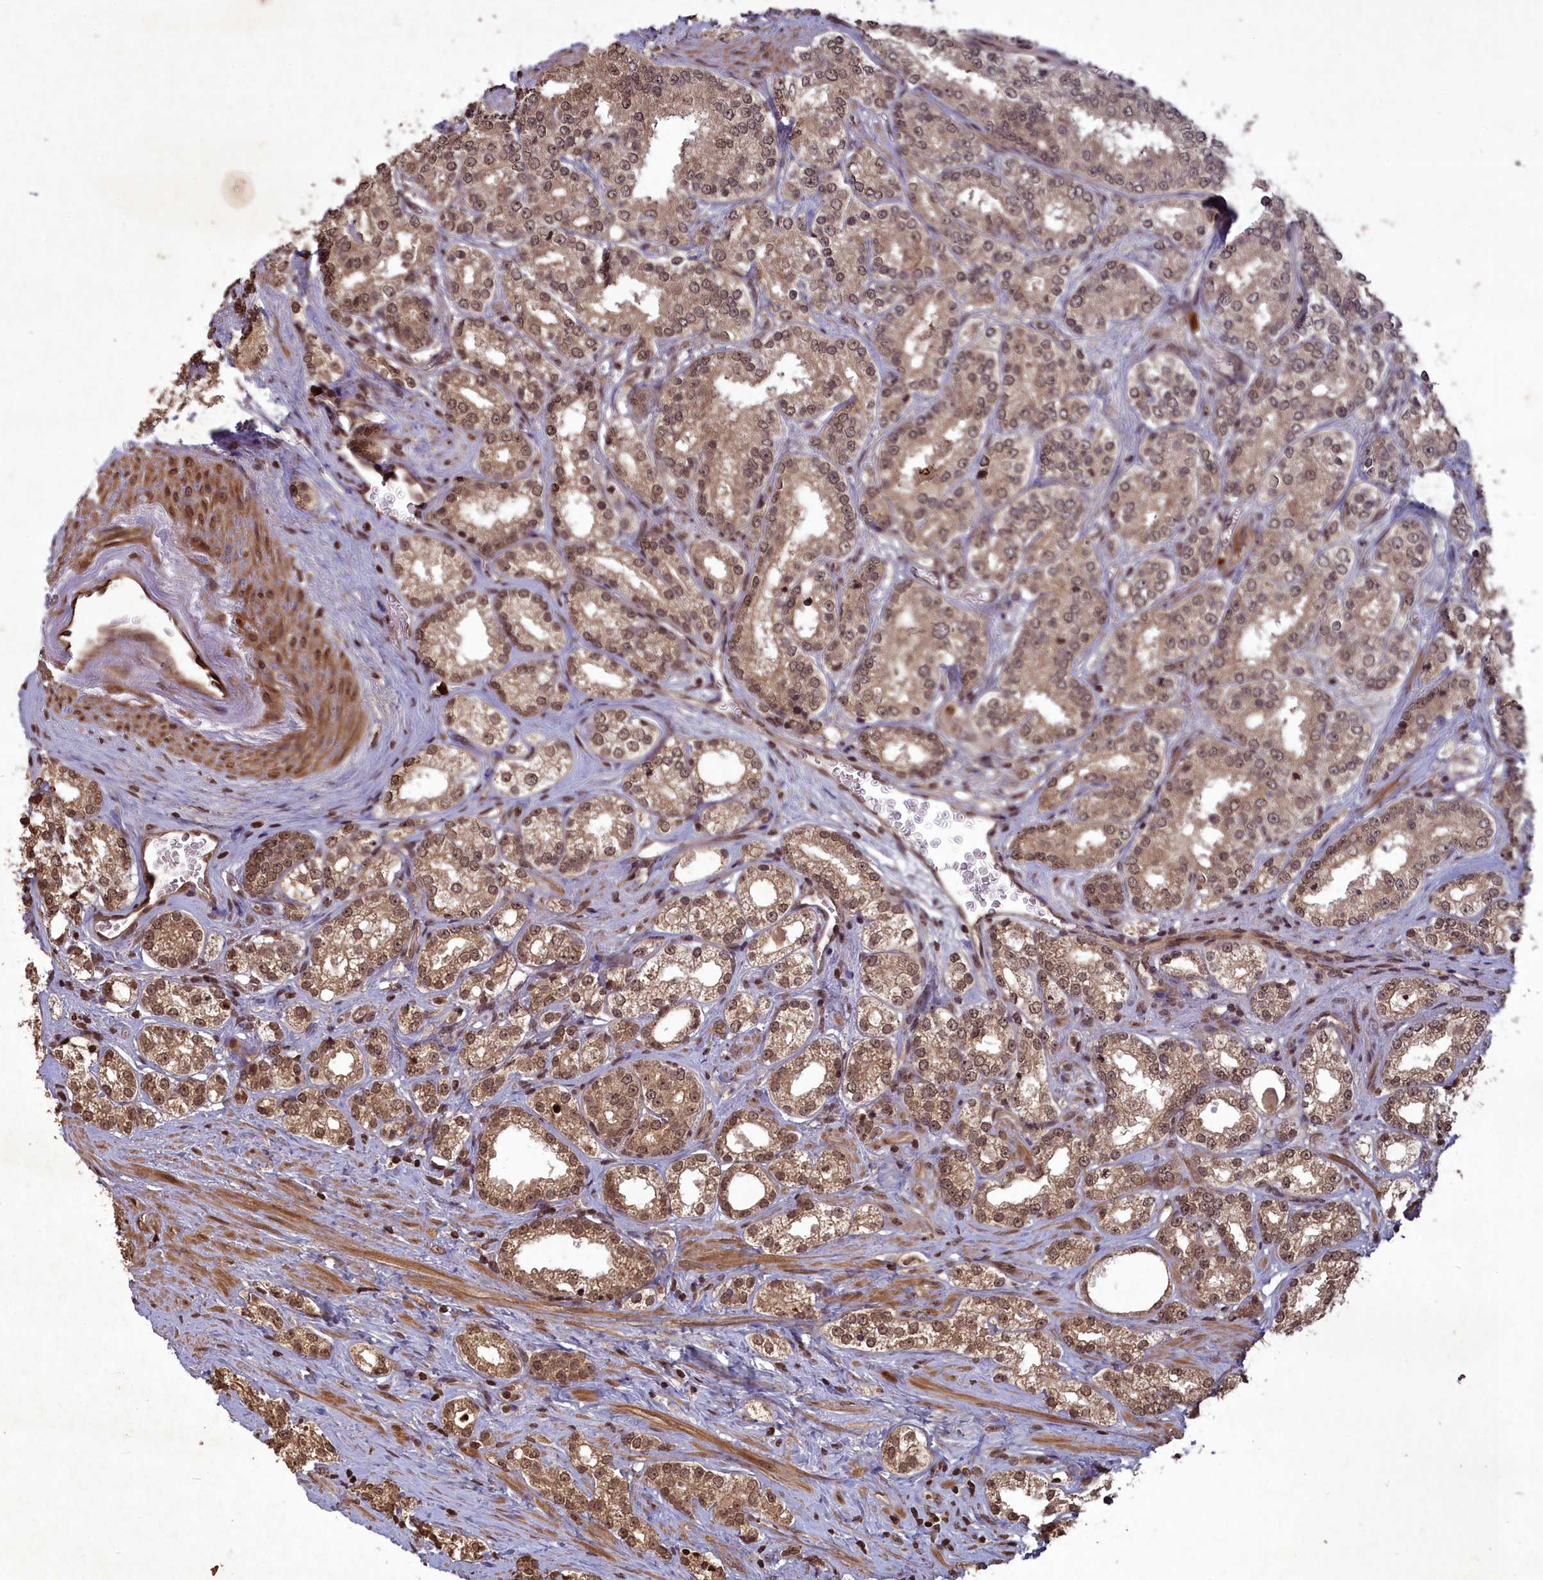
{"staining": {"intensity": "moderate", "quantity": ">75%", "location": "nuclear"}, "tissue": "prostate cancer", "cell_type": "Tumor cells", "image_type": "cancer", "snomed": [{"axis": "morphology", "description": "Normal tissue, NOS"}, {"axis": "morphology", "description": "Adenocarcinoma, High grade"}, {"axis": "topography", "description": "Prostate"}], "caption": "Prostate cancer stained with a brown dye demonstrates moderate nuclear positive positivity in about >75% of tumor cells.", "gene": "SRMS", "patient": {"sex": "male", "age": 83}}